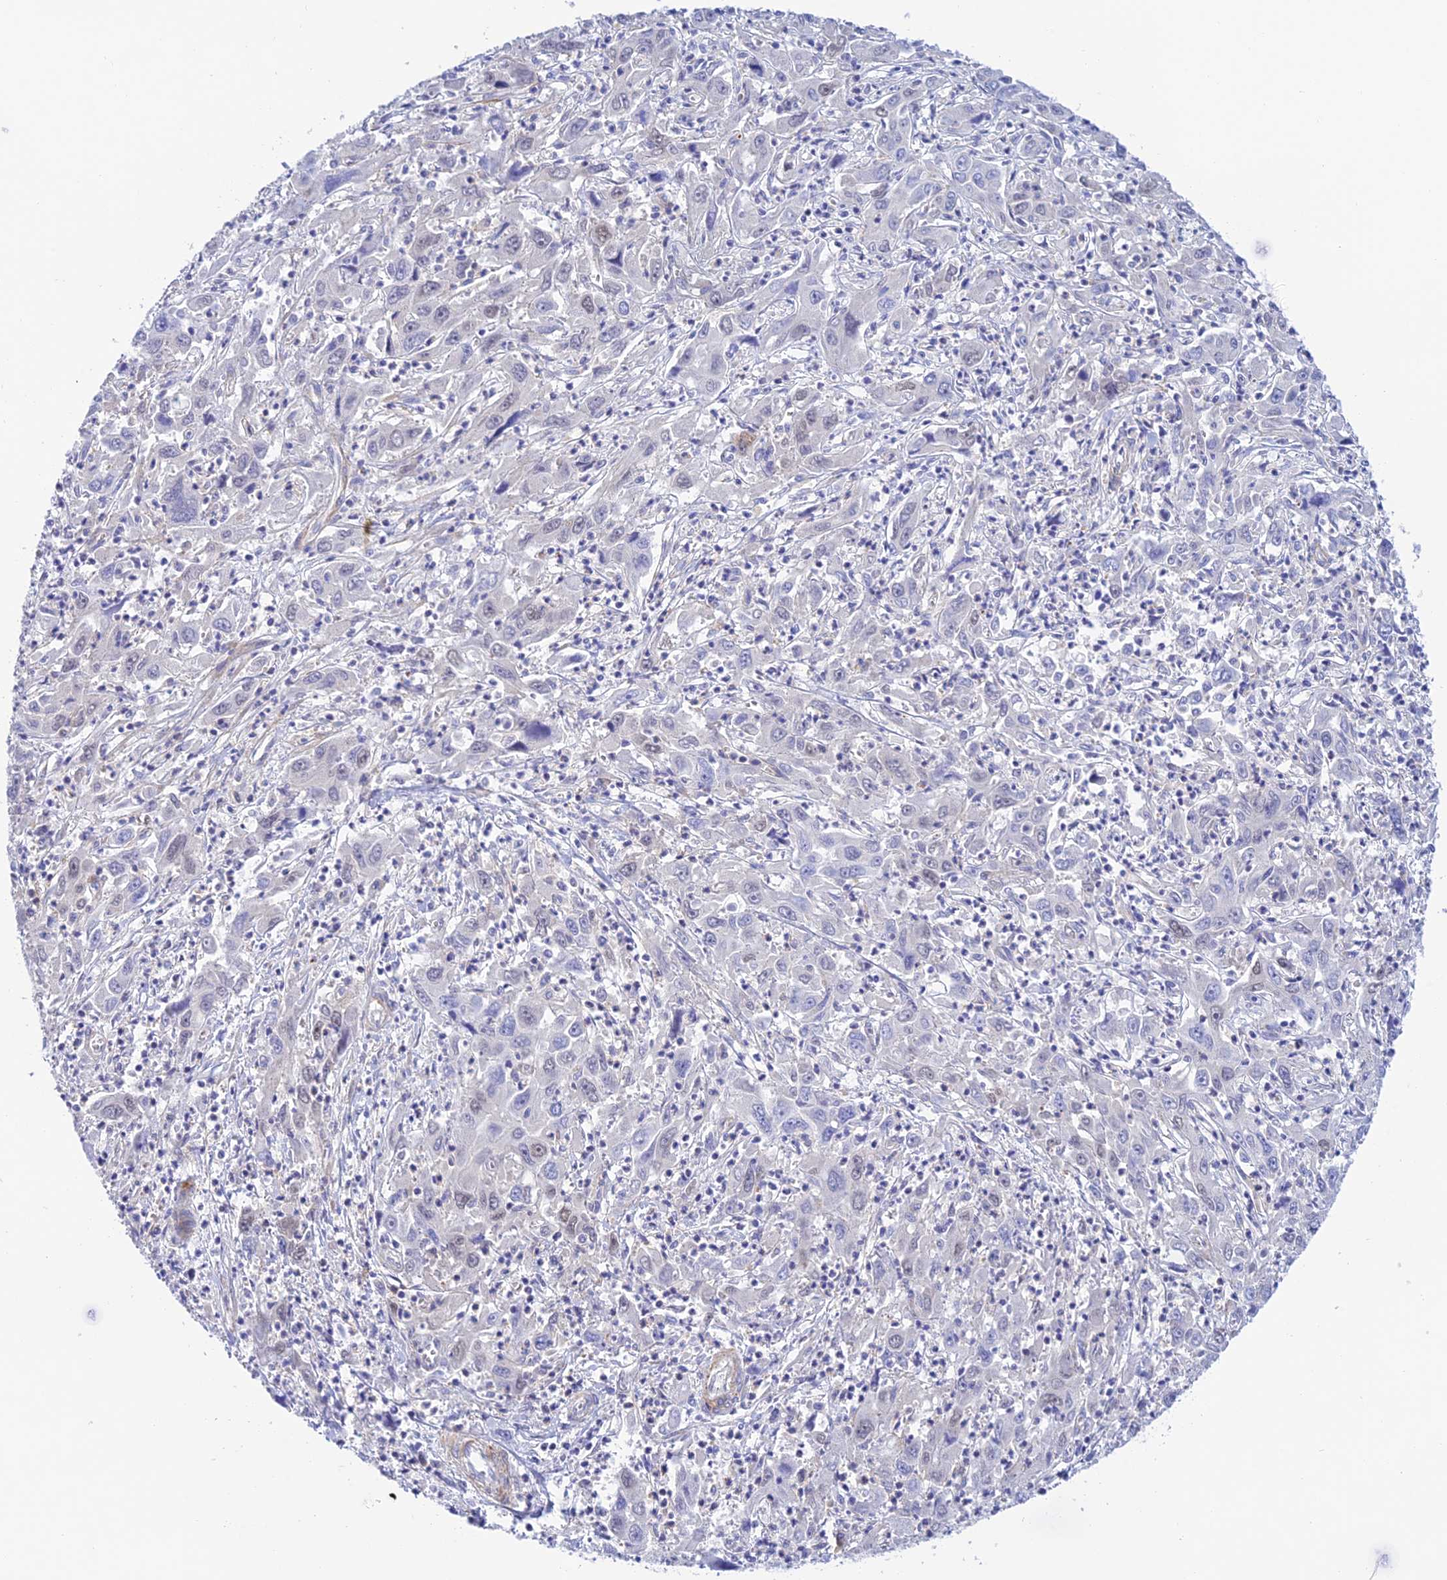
{"staining": {"intensity": "negative", "quantity": "none", "location": "none"}, "tissue": "liver cancer", "cell_type": "Tumor cells", "image_type": "cancer", "snomed": [{"axis": "morphology", "description": "Carcinoma, Hepatocellular, NOS"}, {"axis": "topography", "description": "Liver"}], "caption": "Photomicrograph shows no significant protein positivity in tumor cells of liver cancer.", "gene": "ZDHHC16", "patient": {"sex": "male", "age": 63}}